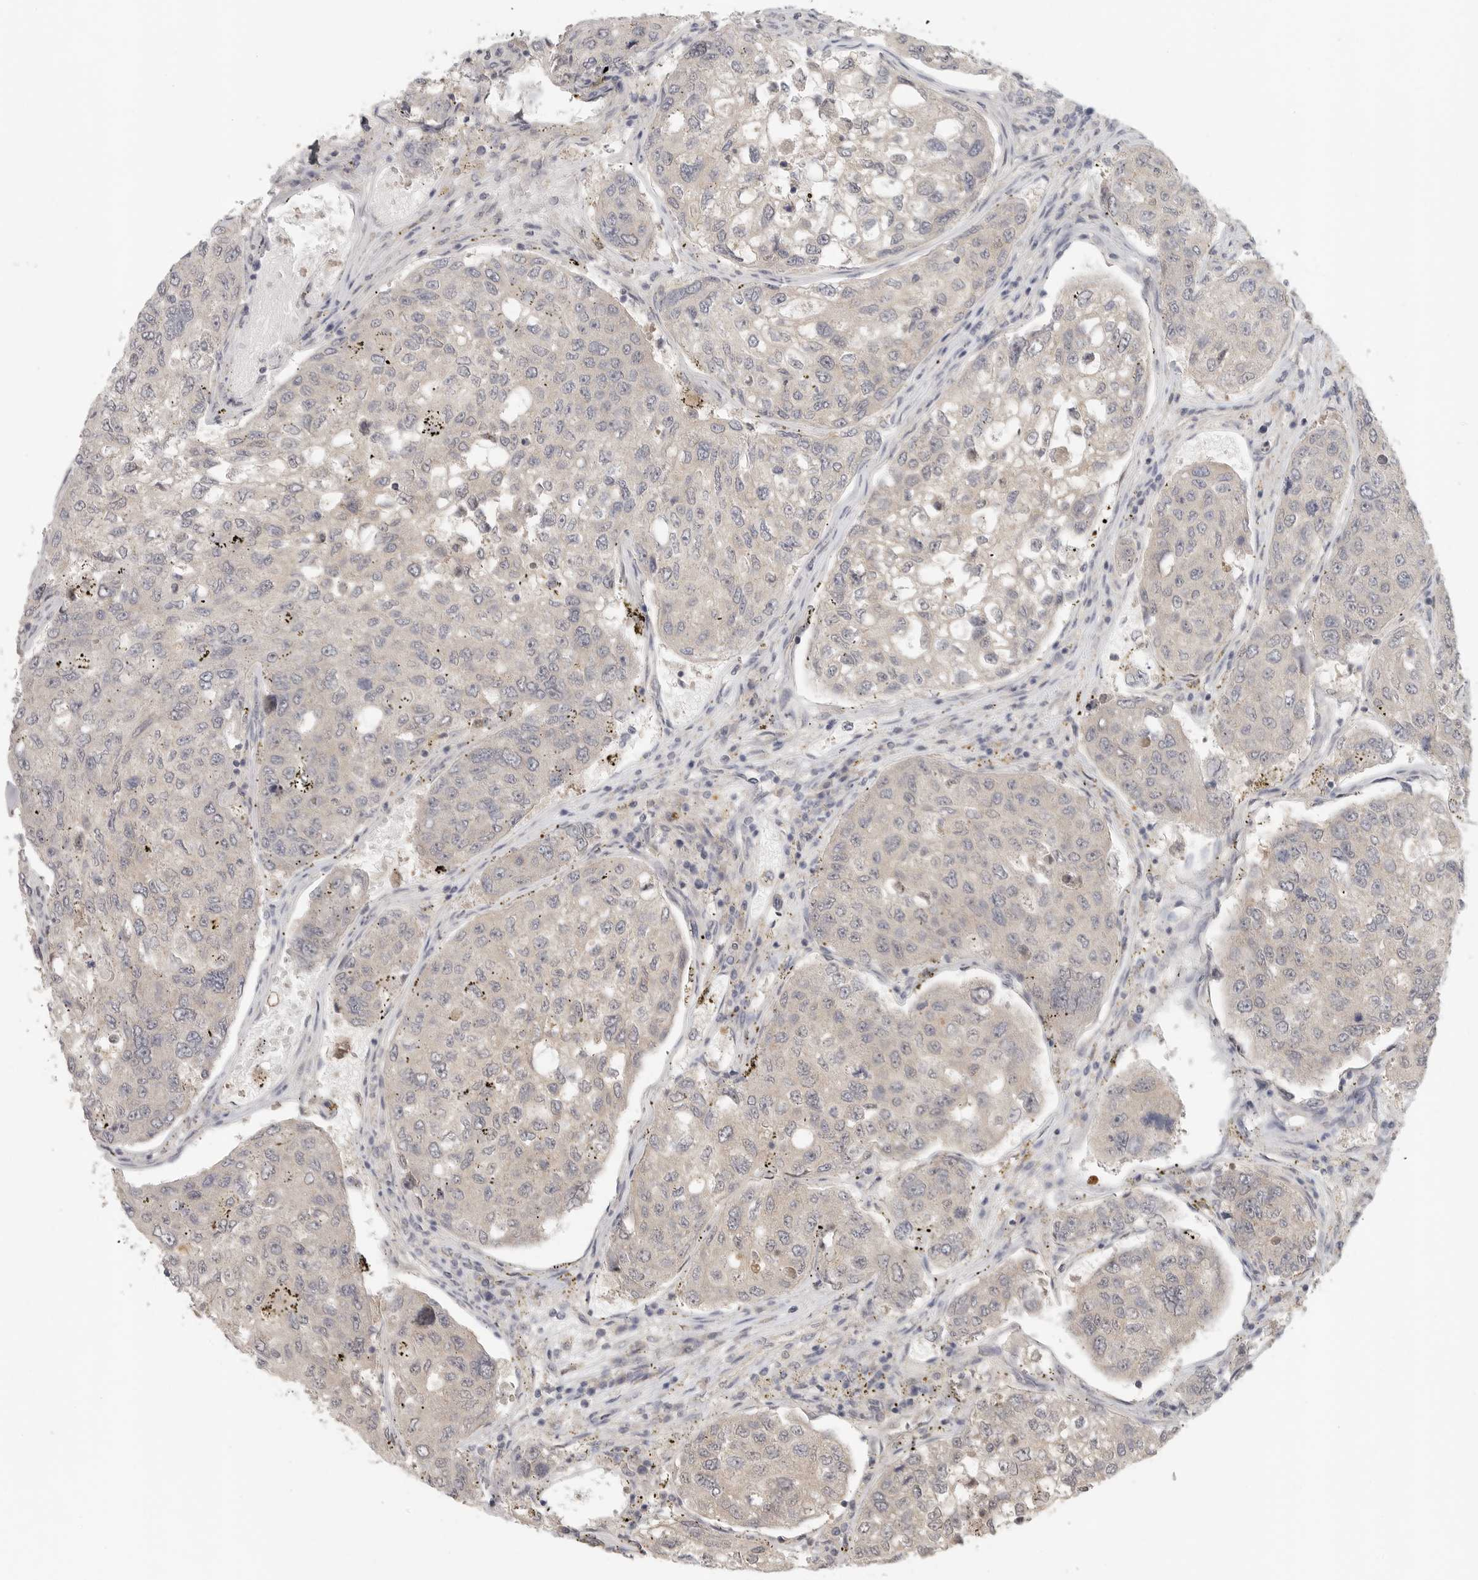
{"staining": {"intensity": "weak", "quantity": "<25%", "location": "cytoplasmic/membranous"}, "tissue": "urothelial cancer", "cell_type": "Tumor cells", "image_type": "cancer", "snomed": [{"axis": "morphology", "description": "Urothelial carcinoma, High grade"}, {"axis": "topography", "description": "Lymph node"}, {"axis": "topography", "description": "Urinary bladder"}], "caption": "Image shows no significant protein staining in tumor cells of urothelial cancer.", "gene": "HDAC6", "patient": {"sex": "male", "age": 51}}